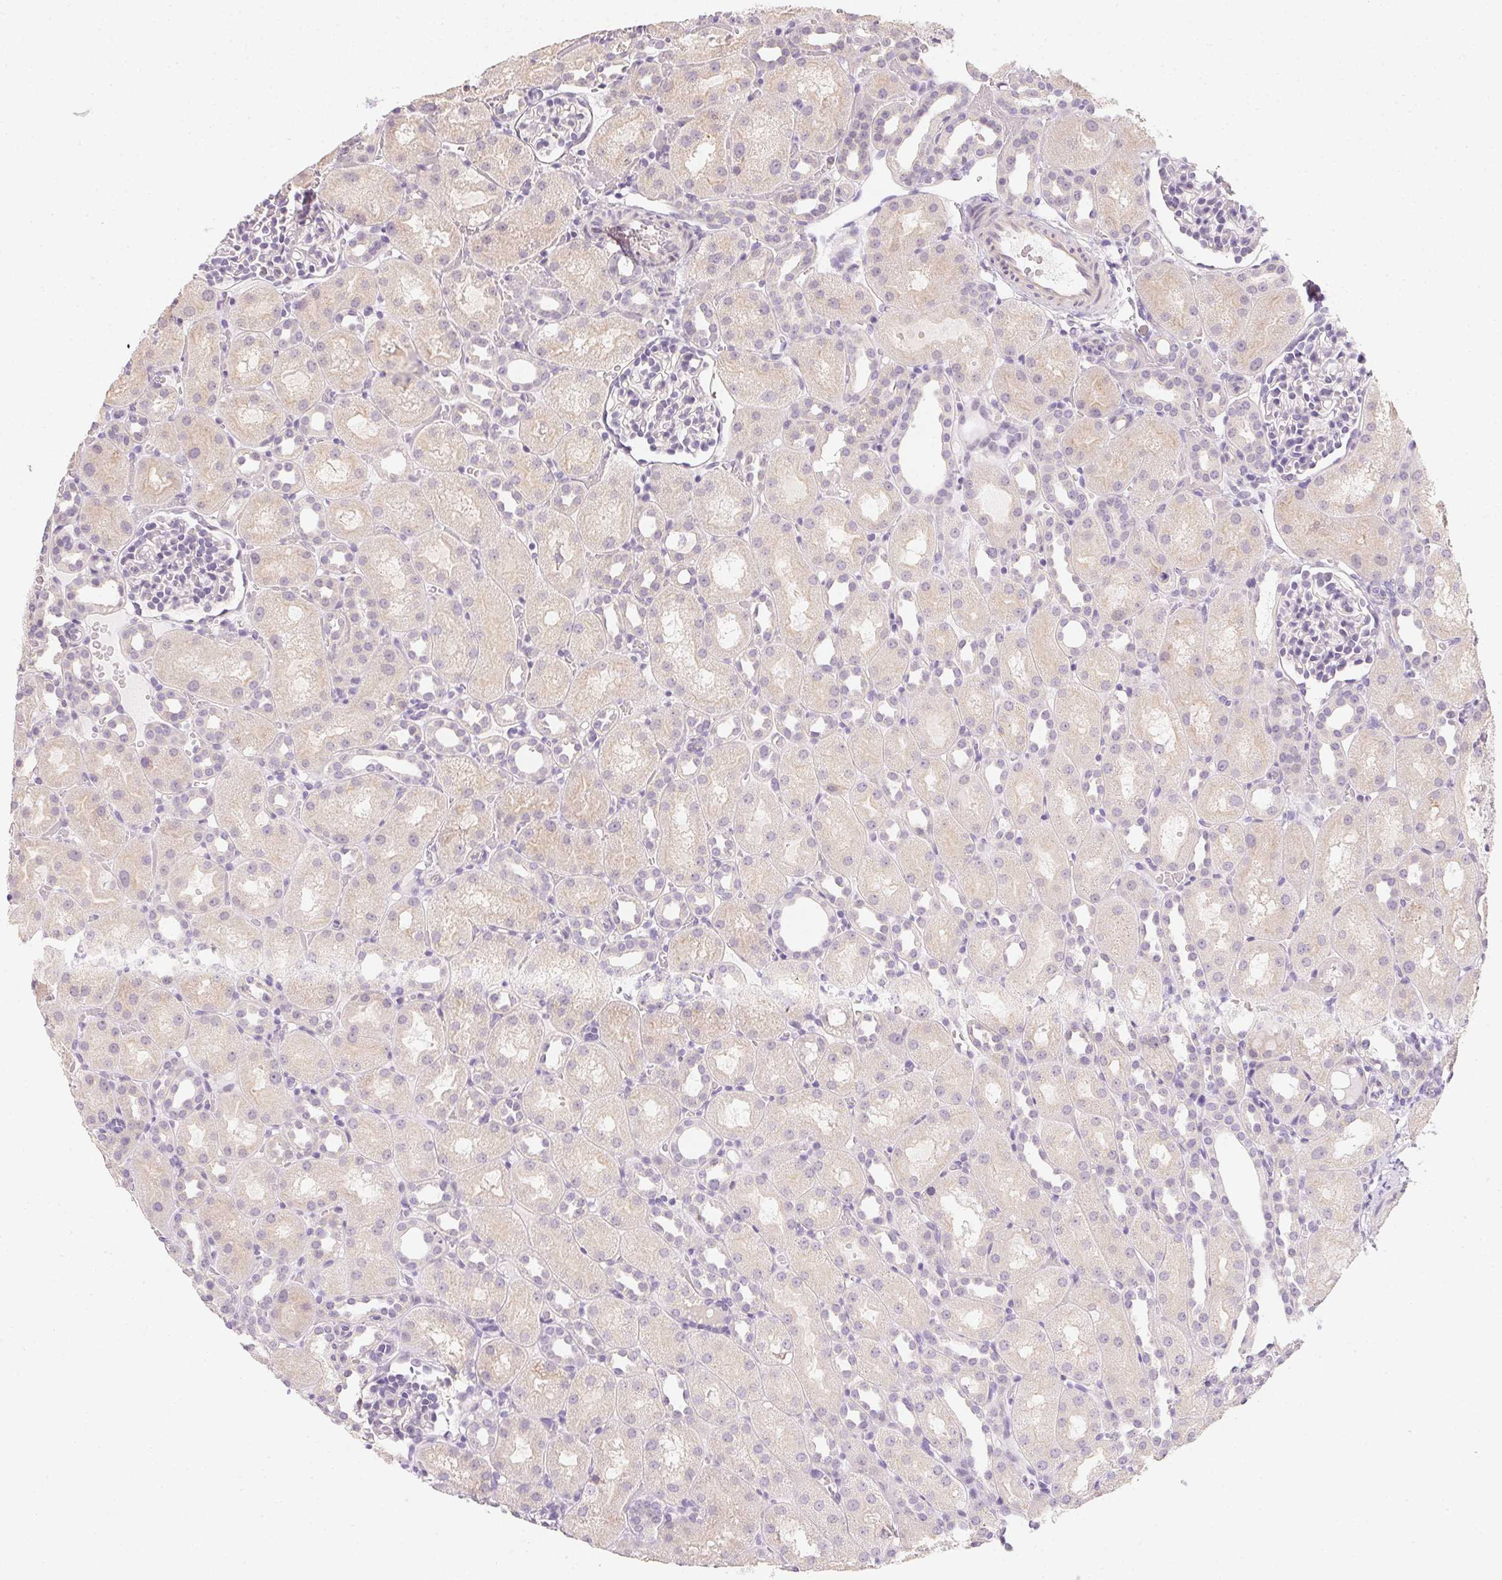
{"staining": {"intensity": "negative", "quantity": "none", "location": "none"}, "tissue": "kidney", "cell_type": "Cells in glomeruli", "image_type": "normal", "snomed": [{"axis": "morphology", "description": "Normal tissue, NOS"}, {"axis": "topography", "description": "Kidney"}], "caption": "A micrograph of kidney stained for a protein exhibits no brown staining in cells in glomeruli. (DAB (3,3'-diaminobenzidine) immunohistochemistry, high magnification).", "gene": "ZBBX", "patient": {"sex": "male", "age": 1}}